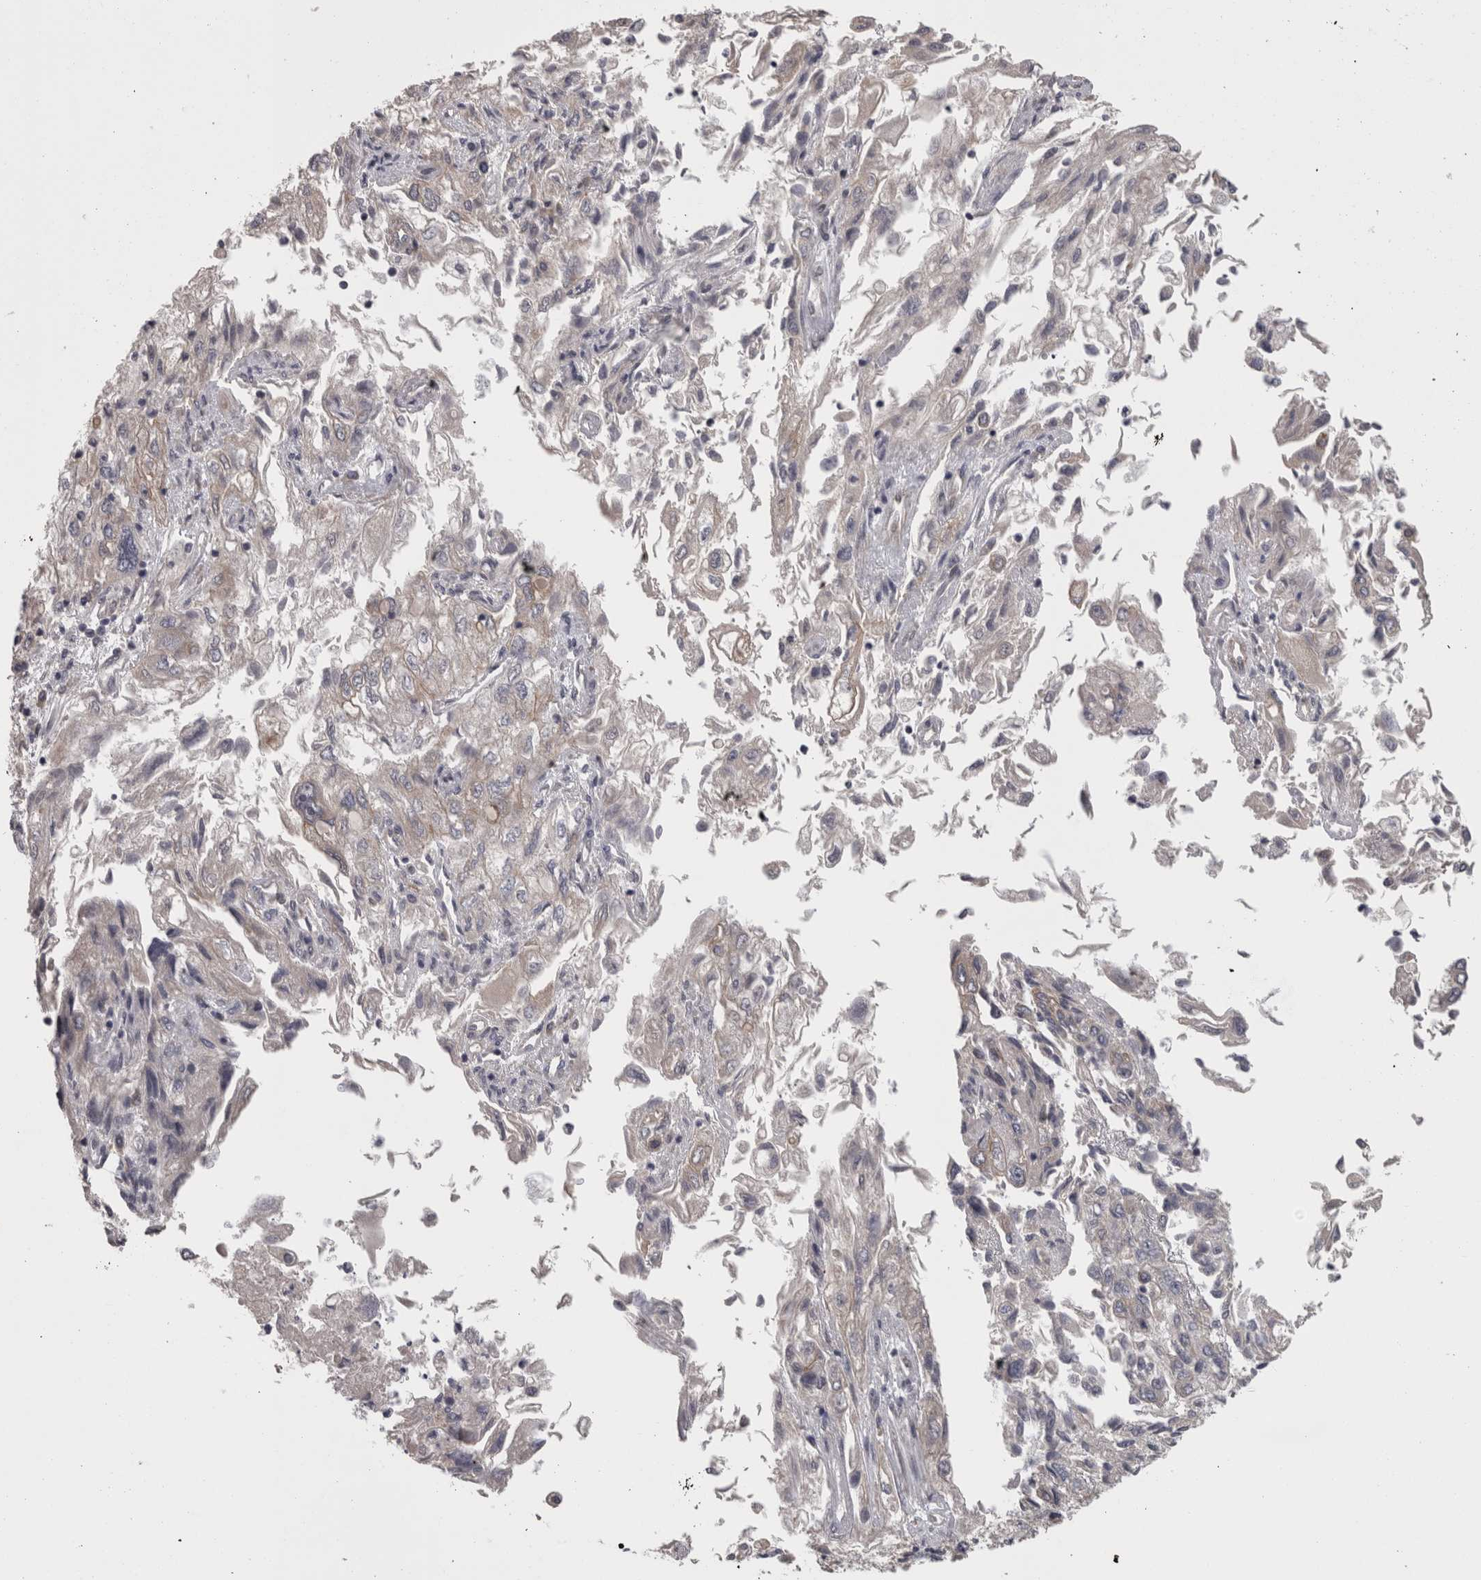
{"staining": {"intensity": "negative", "quantity": "none", "location": "none"}, "tissue": "endometrial cancer", "cell_type": "Tumor cells", "image_type": "cancer", "snomed": [{"axis": "morphology", "description": "Adenocarcinoma, NOS"}, {"axis": "topography", "description": "Endometrium"}], "caption": "Human endometrial cancer (adenocarcinoma) stained for a protein using IHC displays no positivity in tumor cells.", "gene": "RMDN1", "patient": {"sex": "female", "age": 49}}